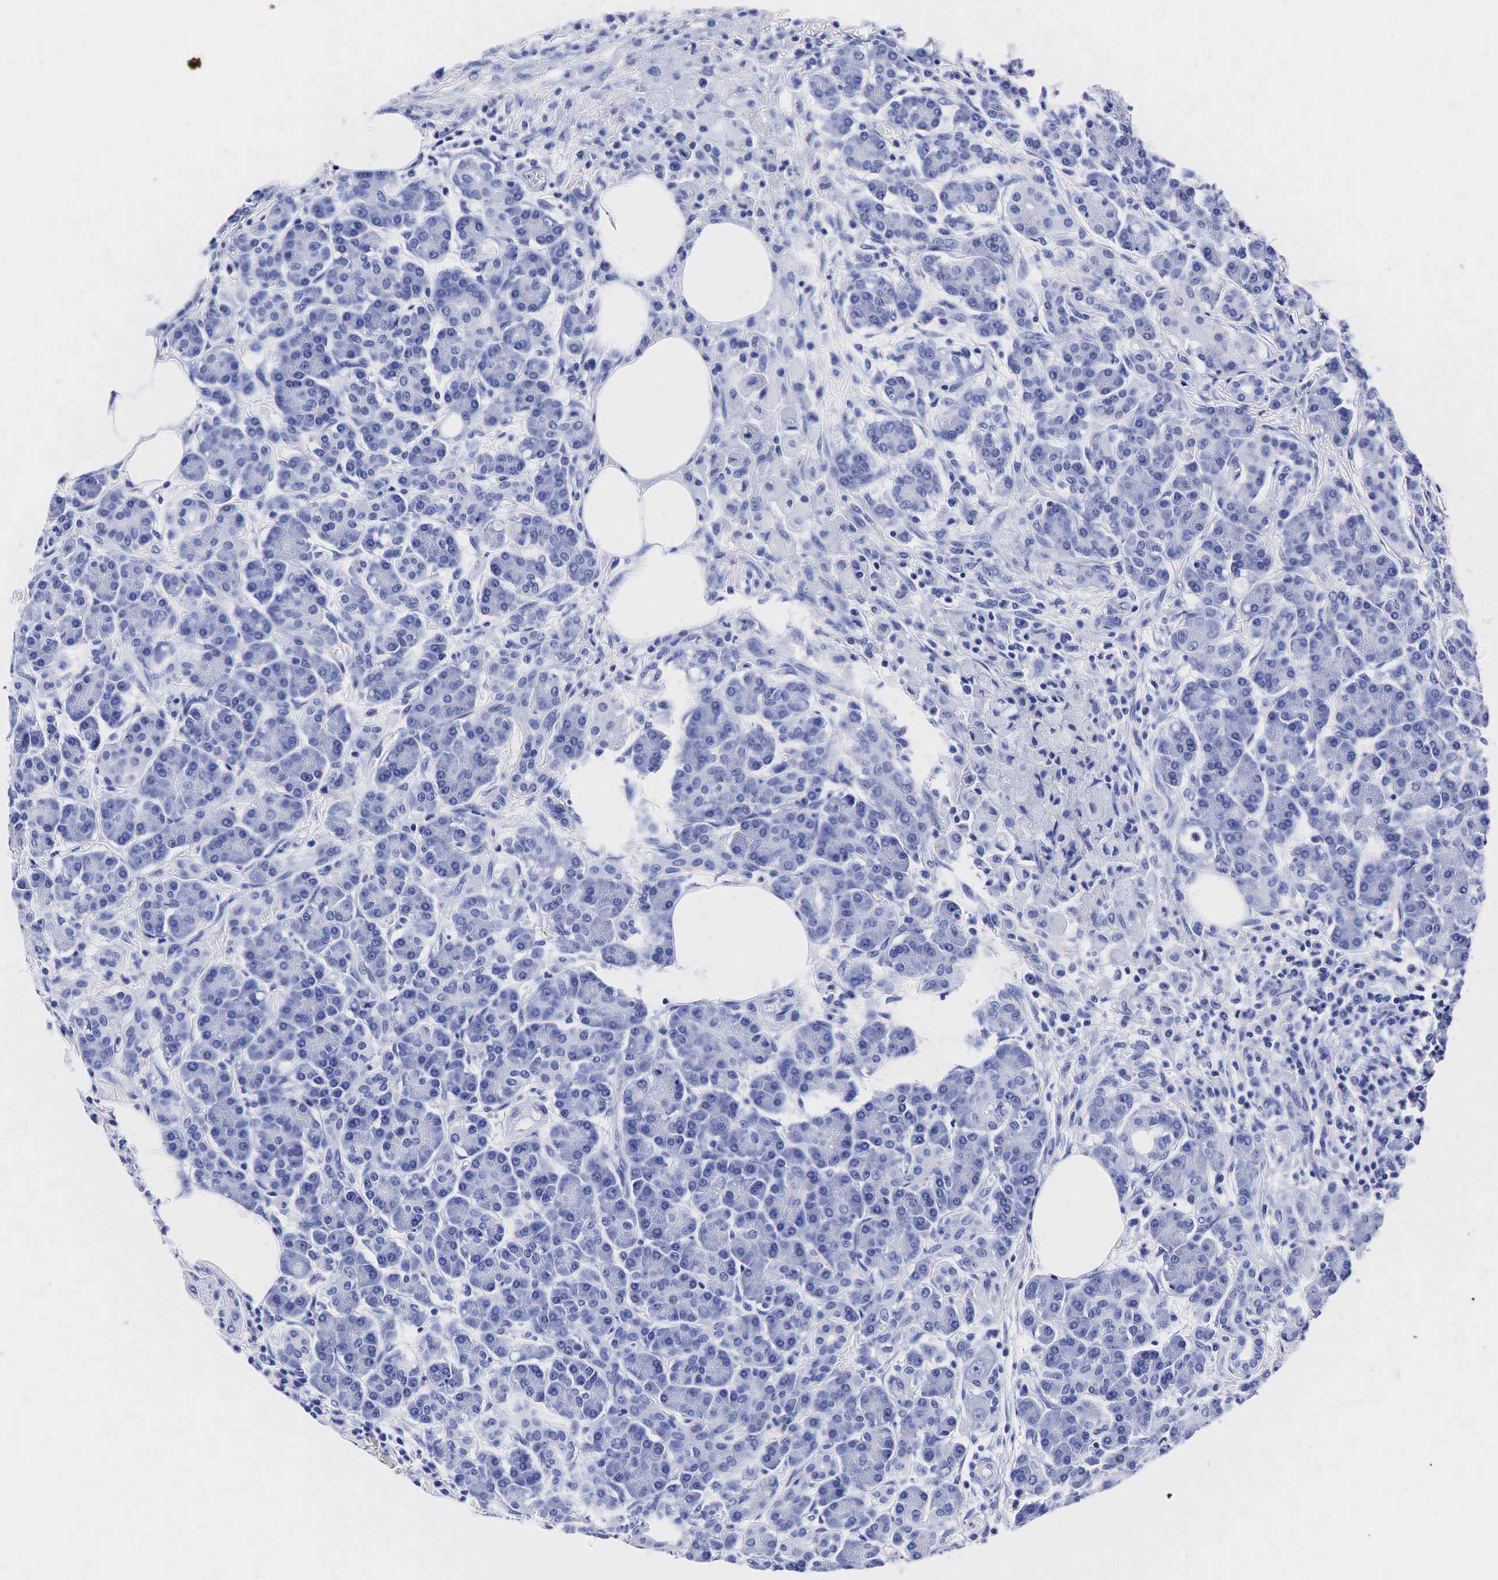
{"staining": {"intensity": "negative", "quantity": "none", "location": "none"}, "tissue": "pancreas", "cell_type": "Exocrine glandular cells", "image_type": "normal", "snomed": [{"axis": "morphology", "description": "Normal tissue, NOS"}, {"axis": "topography", "description": "Pancreas"}], "caption": "Immunohistochemistry image of normal human pancreas stained for a protein (brown), which exhibits no expression in exocrine glandular cells.", "gene": "KLK3", "patient": {"sex": "female", "age": 73}}